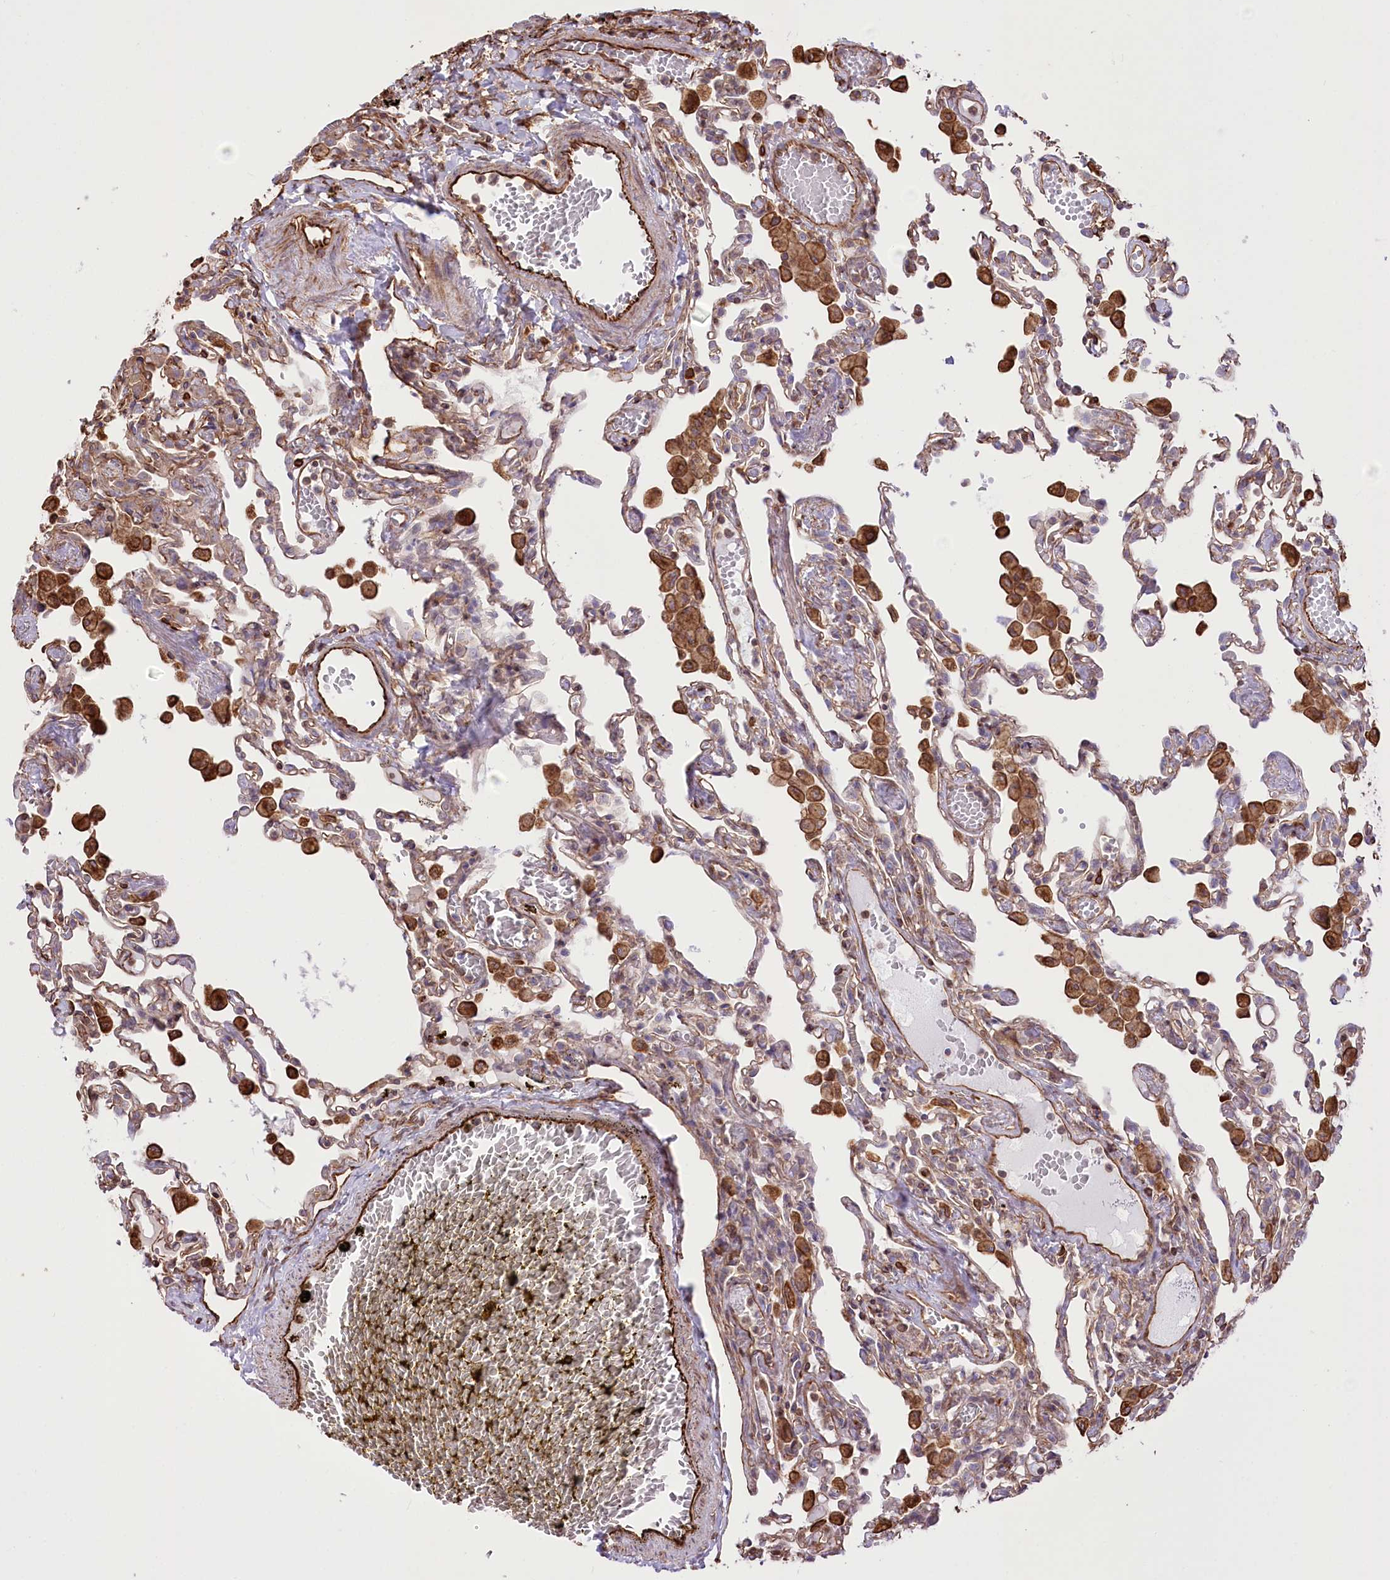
{"staining": {"intensity": "negative", "quantity": "none", "location": "none"}, "tissue": "lung", "cell_type": "Alveolar cells", "image_type": "normal", "snomed": [{"axis": "morphology", "description": "Normal tissue, NOS"}, {"axis": "topography", "description": "Bronchus"}, {"axis": "topography", "description": "Lung"}], "caption": "Human lung stained for a protein using IHC demonstrates no staining in alveolar cells.", "gene": "TTC1", "patient": {"sex": "female", "age": 49}}